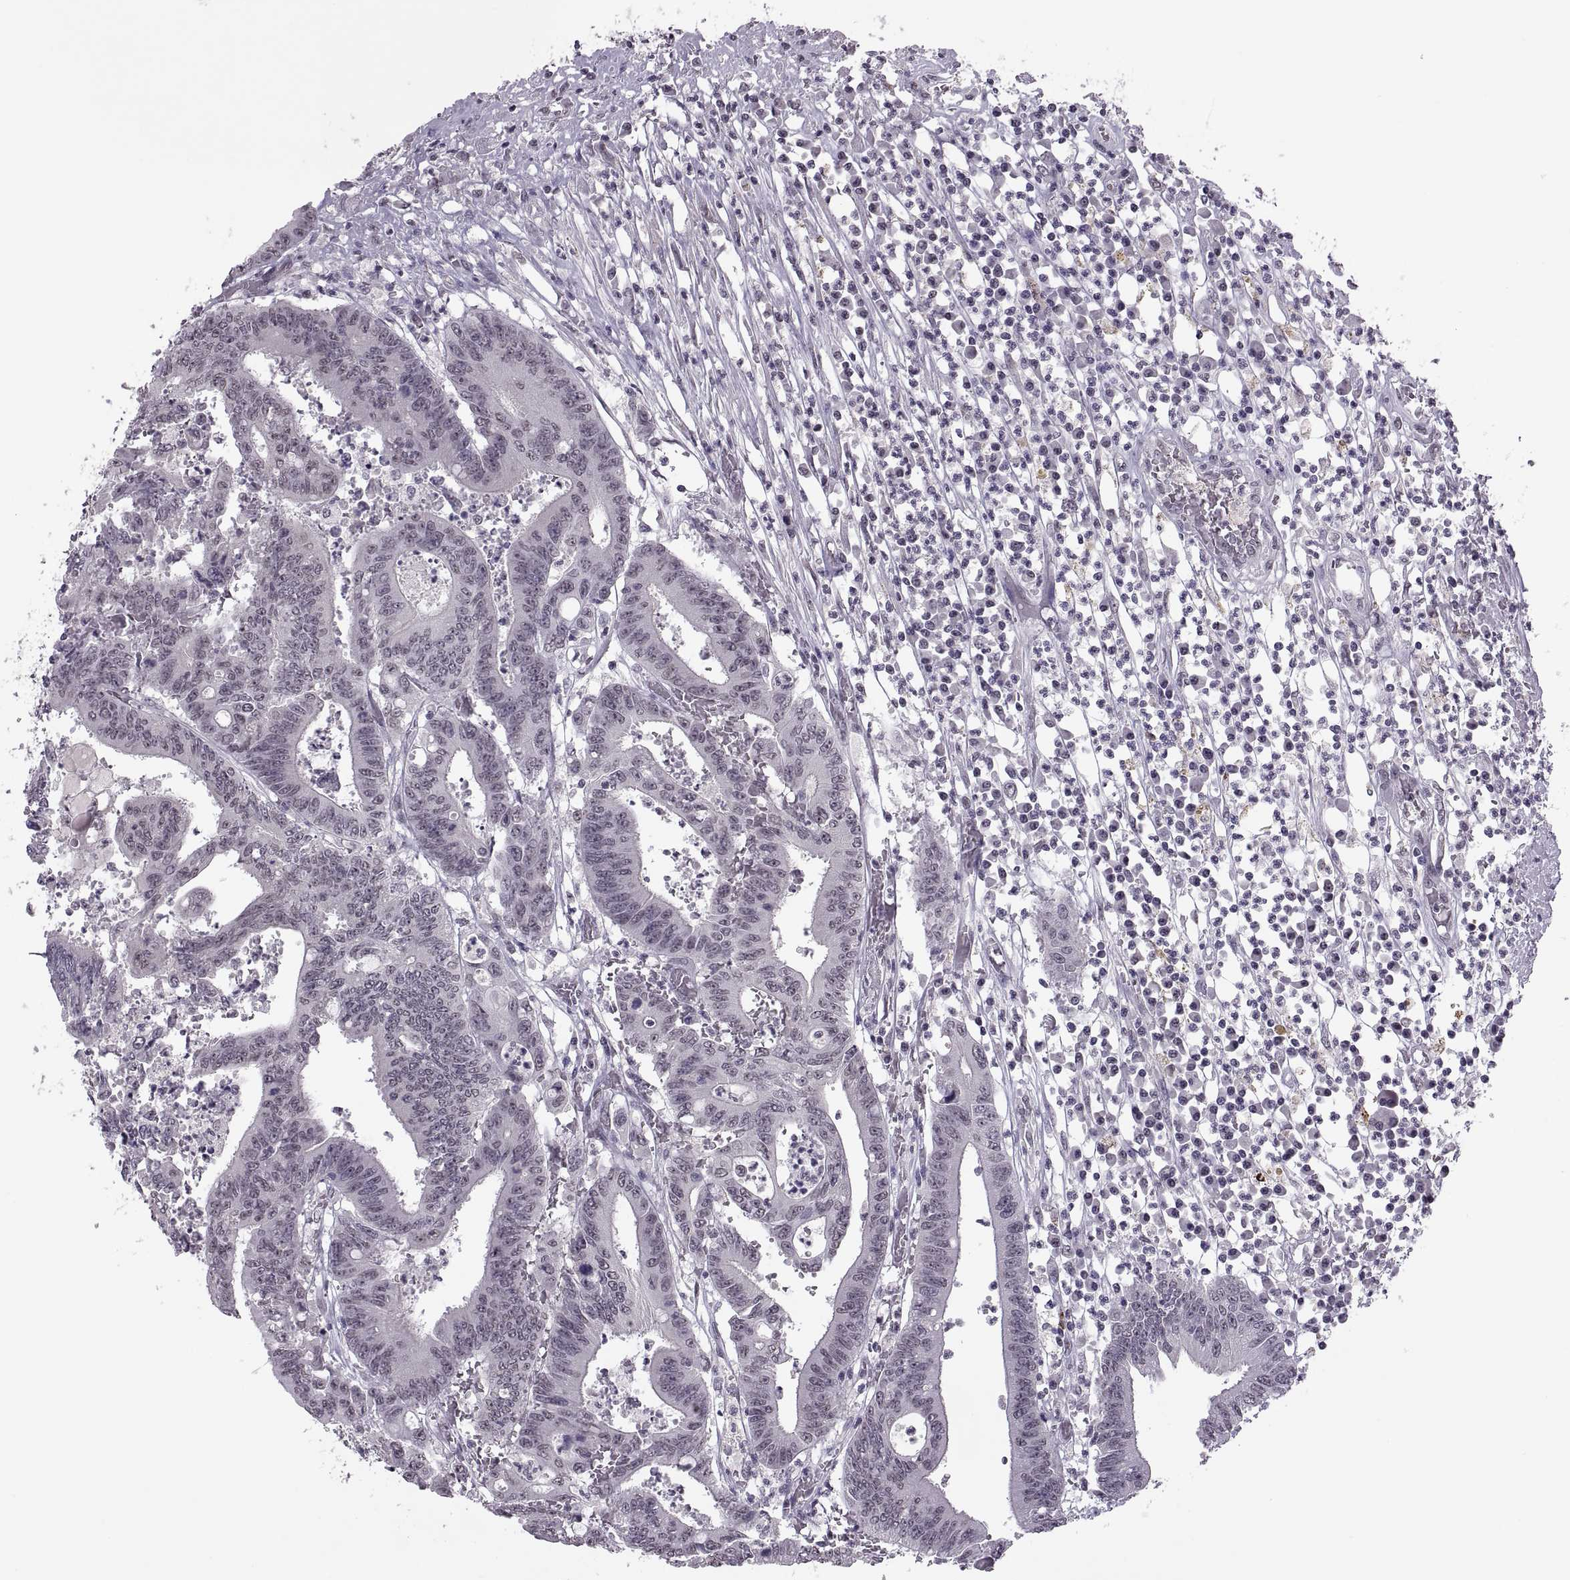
{"staining": {"intensity": "negative", "quantity": "none", "location": "none"}, "tissue": "colorectal cancer", "cell_type": "Tumor cells", "image_type": "cancer", "snomed": [{"axis": "morphology", "description": "Adenocarcinoma, NOS"}, {"axis": "topography", "description": "Rectum"}], "caption": "Tumor cells show no significant protein positivity in colorectal cancer. (DAB immunohistochemistry (IHC), high magnification).", "gene": "OTP", "patient": {"sex": "male", "age": 54}}